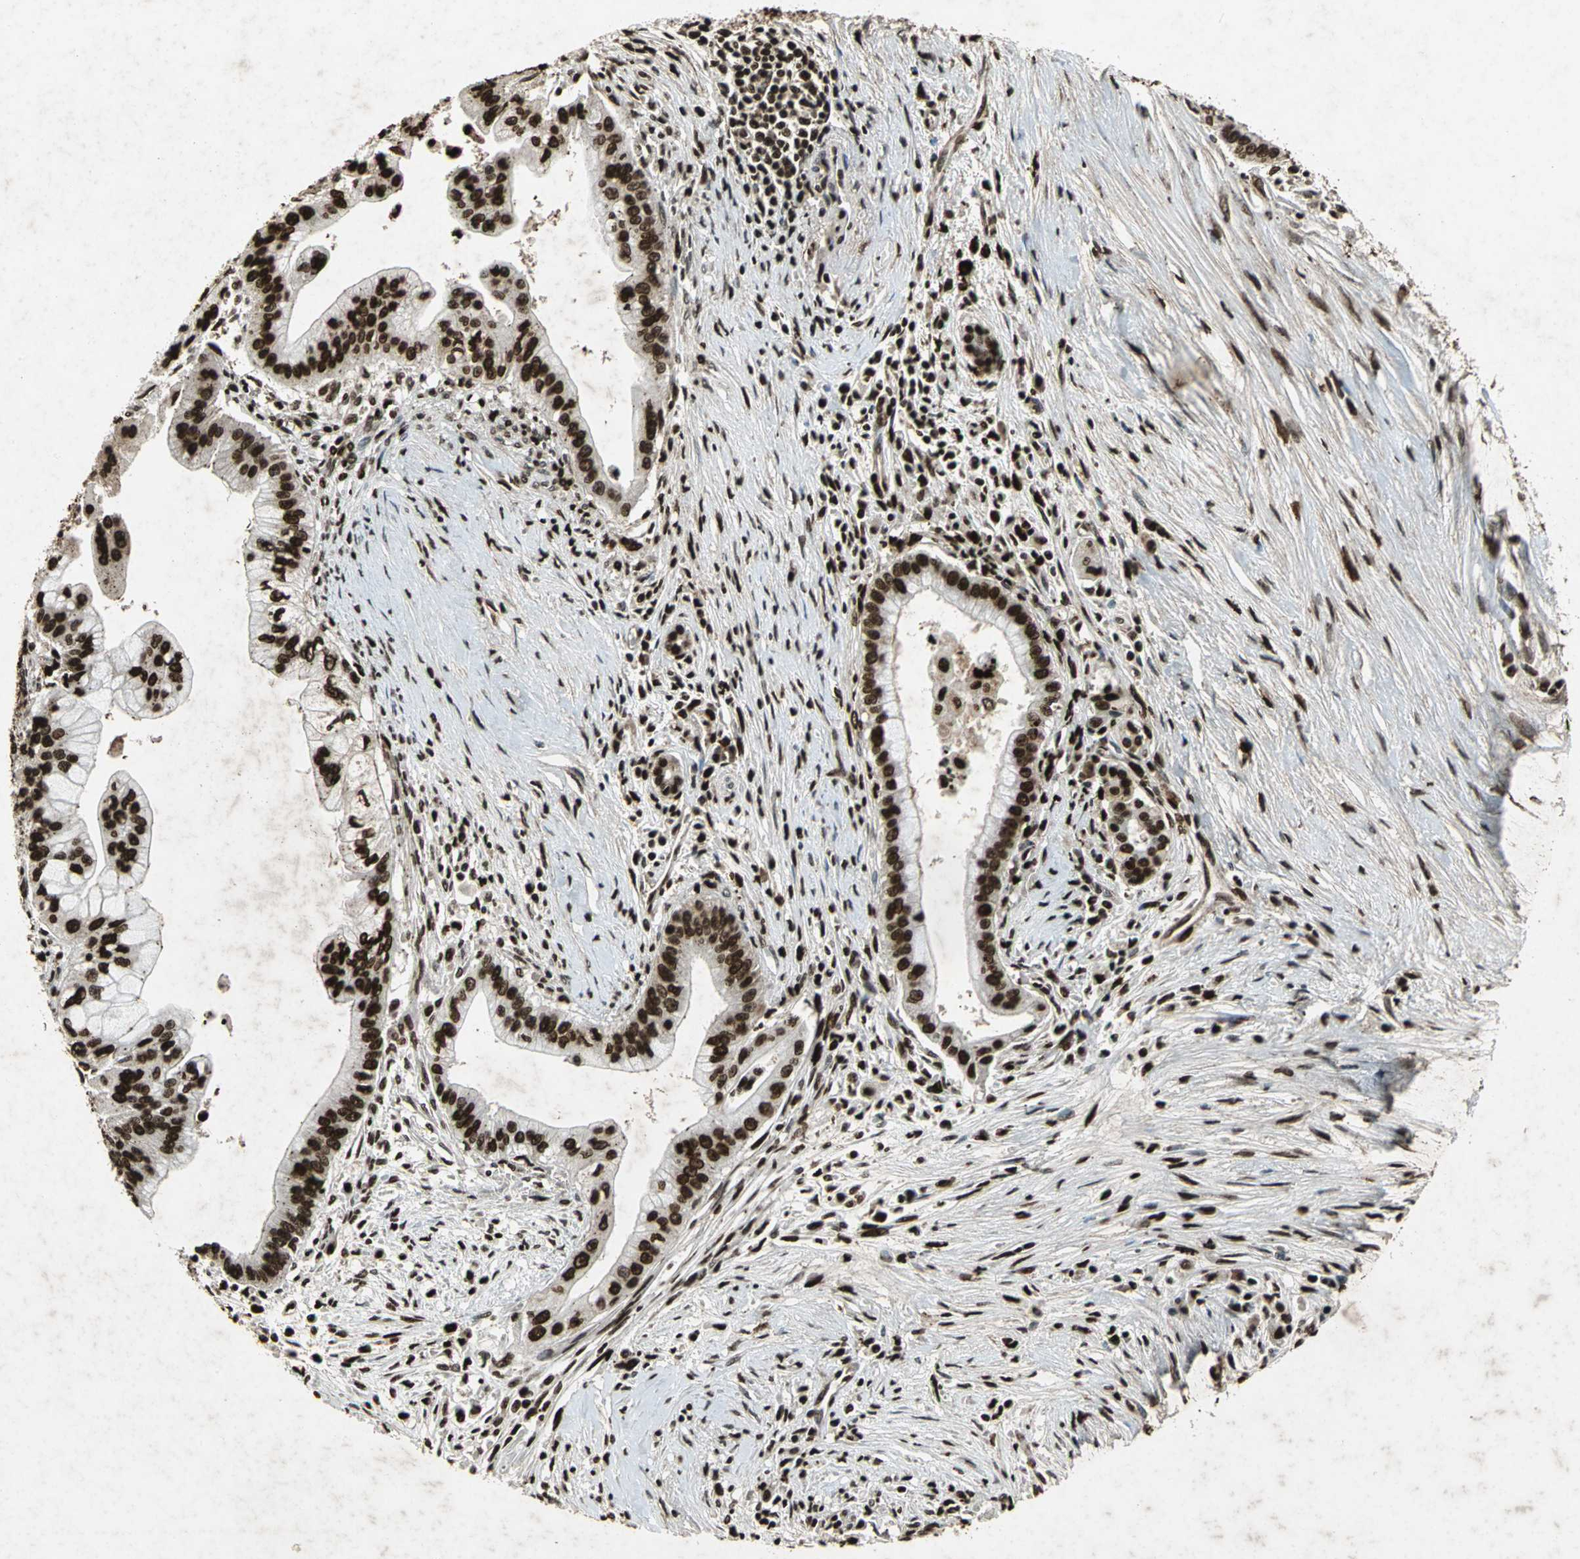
{"staining": {"intensity": "strong", "quantity": ">75%", "location": "nuclear"}, "tissue": "pancreatic cancer", "cell_type": "Tumor cells", "image_type": "cancer", "snomed": [{"axis": "morphology", "description": "Adenocarcinoma, NOS"}, {"axis": "topography", "description": "Pancreas"}], "caption": "An image of pancreatic cancer stained for a protein demonstrates strong nuclear brown staining in tumor cells. (IHC, brightfield microscopy, high magnification).", "gene": "ANP32A", "patient": {"sex": "male", "age": 59}}